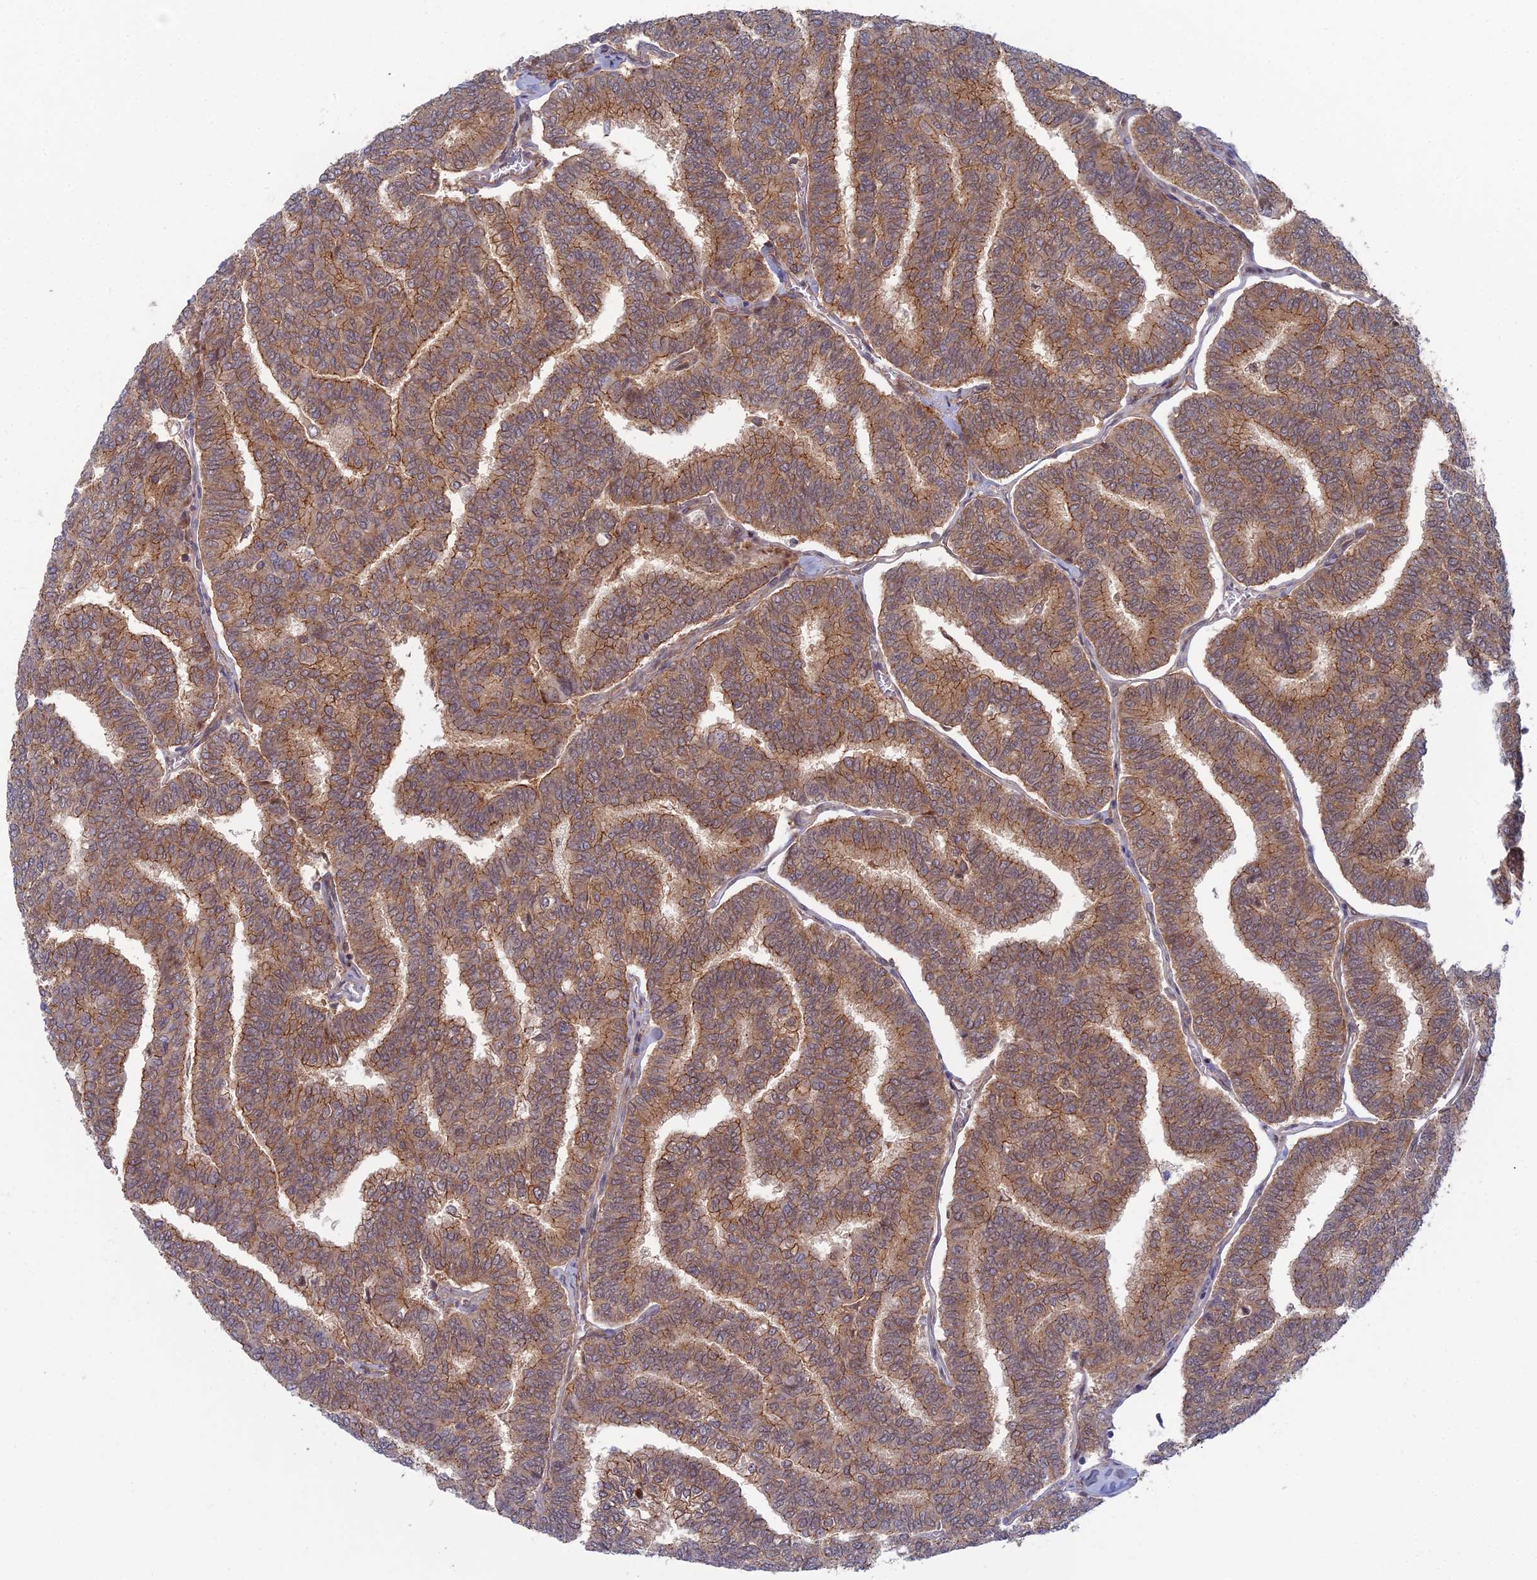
{"staining": {"intensity": "moderate", "quantity": ">75%", "location": "cytoplasmic/membranous"}, "tissue": "thyroid cancer", "cell_type": "Tumor cells", "image_type": "cancer", "snomed": [{"axis": "morphology", "description": "Papillary adenocarcinoma, NOS"}, {"axis": "topography", "description": "Thyroid gland"}], "caption": "A micrograph of human thyroid cancer (papillary adenocarcinoma) stained for a protein exhibits moderate cytoplasmic/membranous brown staining in tumor cells.", "gene": "ABHD1", "patient": {"sex": "female", "age": 35}}